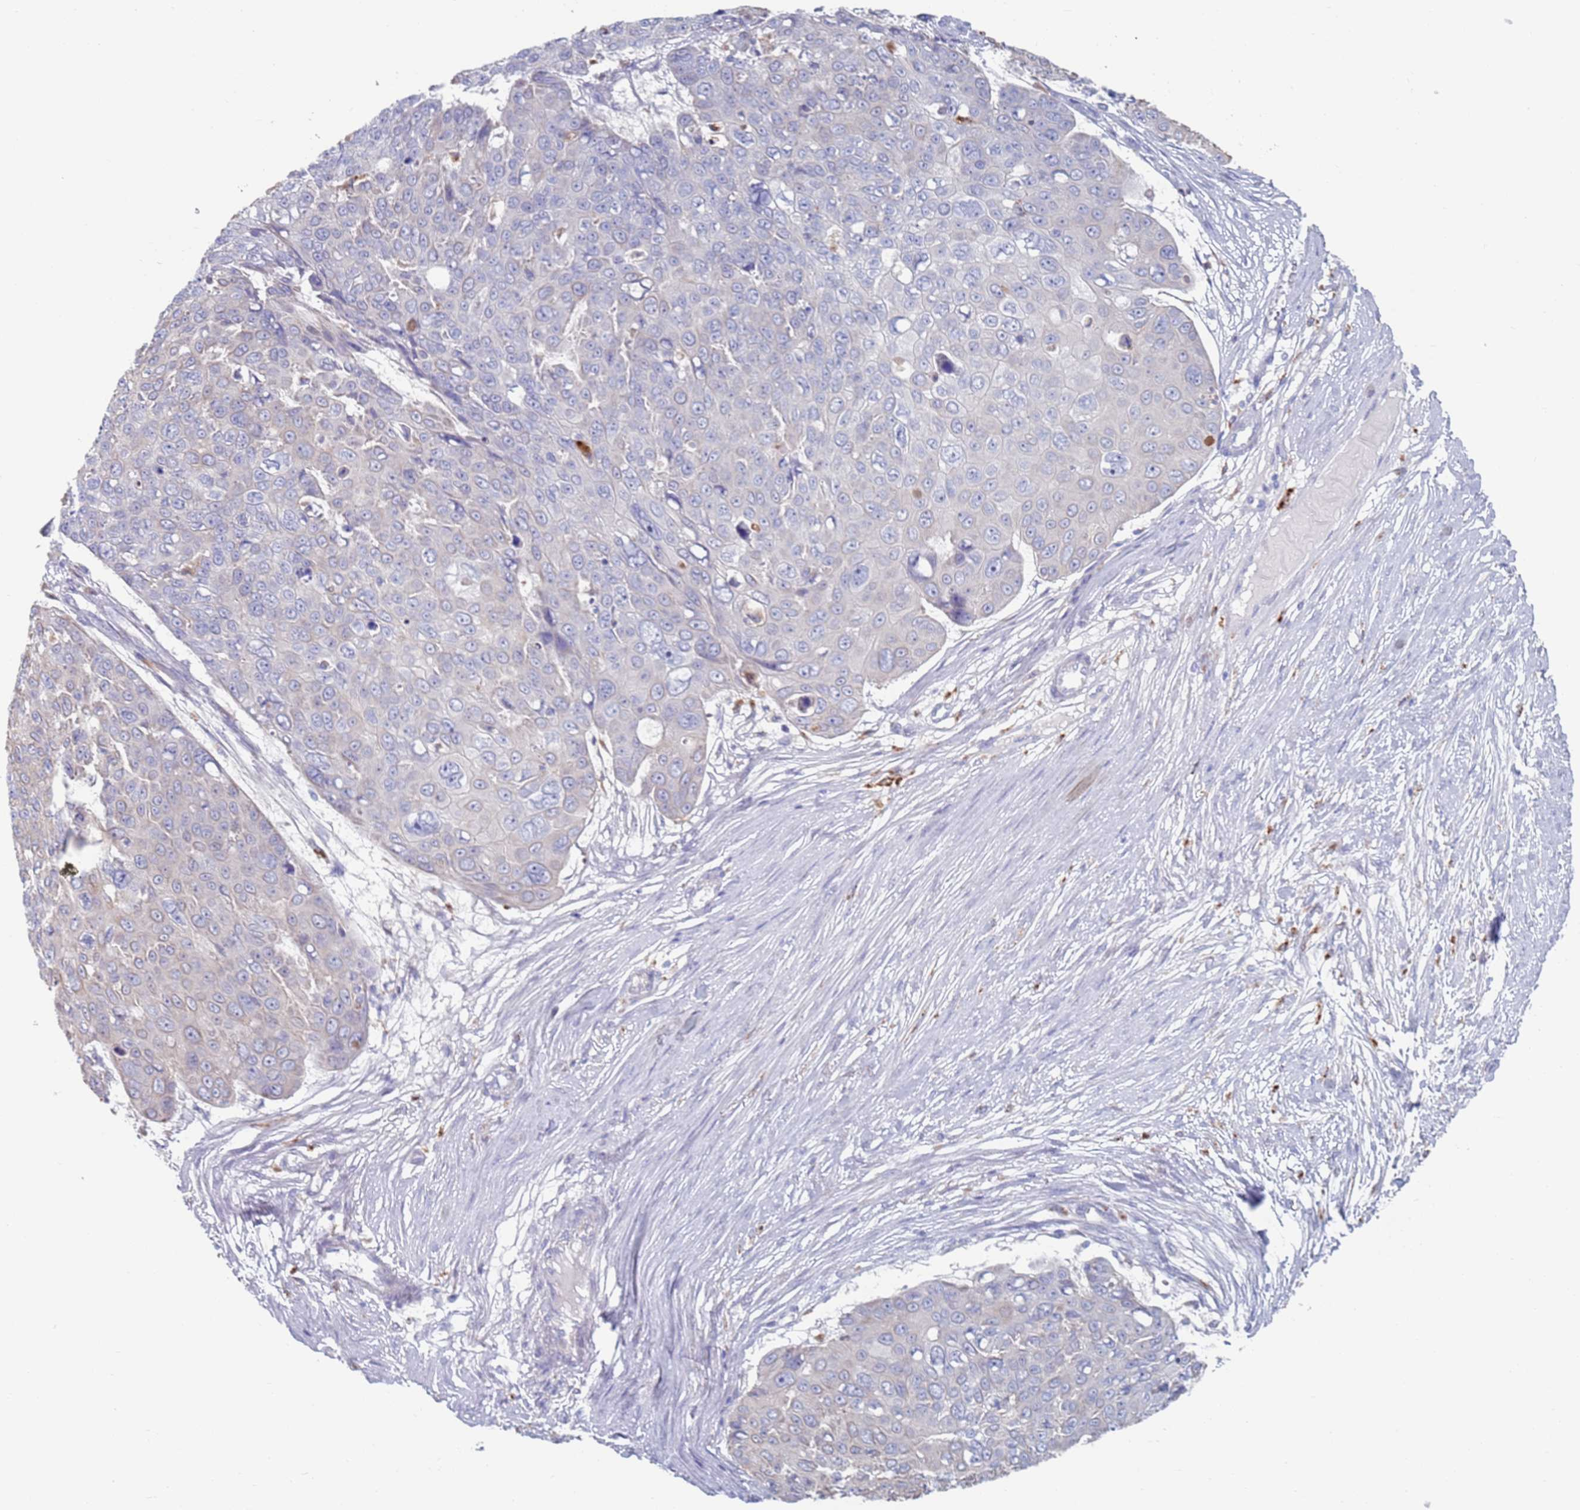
{"staining": {"intensity": "negative", "quantity": "none", "location": "none"}, "tissue": "skin cancer", "cell_type": "Tumor cells", "image_type": "cancer", "snomed": [{"axis": "morphology", "description": "Squamous cell carcinoma, NOS"}, {"axis": "topography", "description": "Skin"}], "caption": "Skin cancer was stained to show a protein in brown. There is no significant staining in tumor cells.", "gene": "FUCA1", "patient": {"sex": "male", "age": 71}}